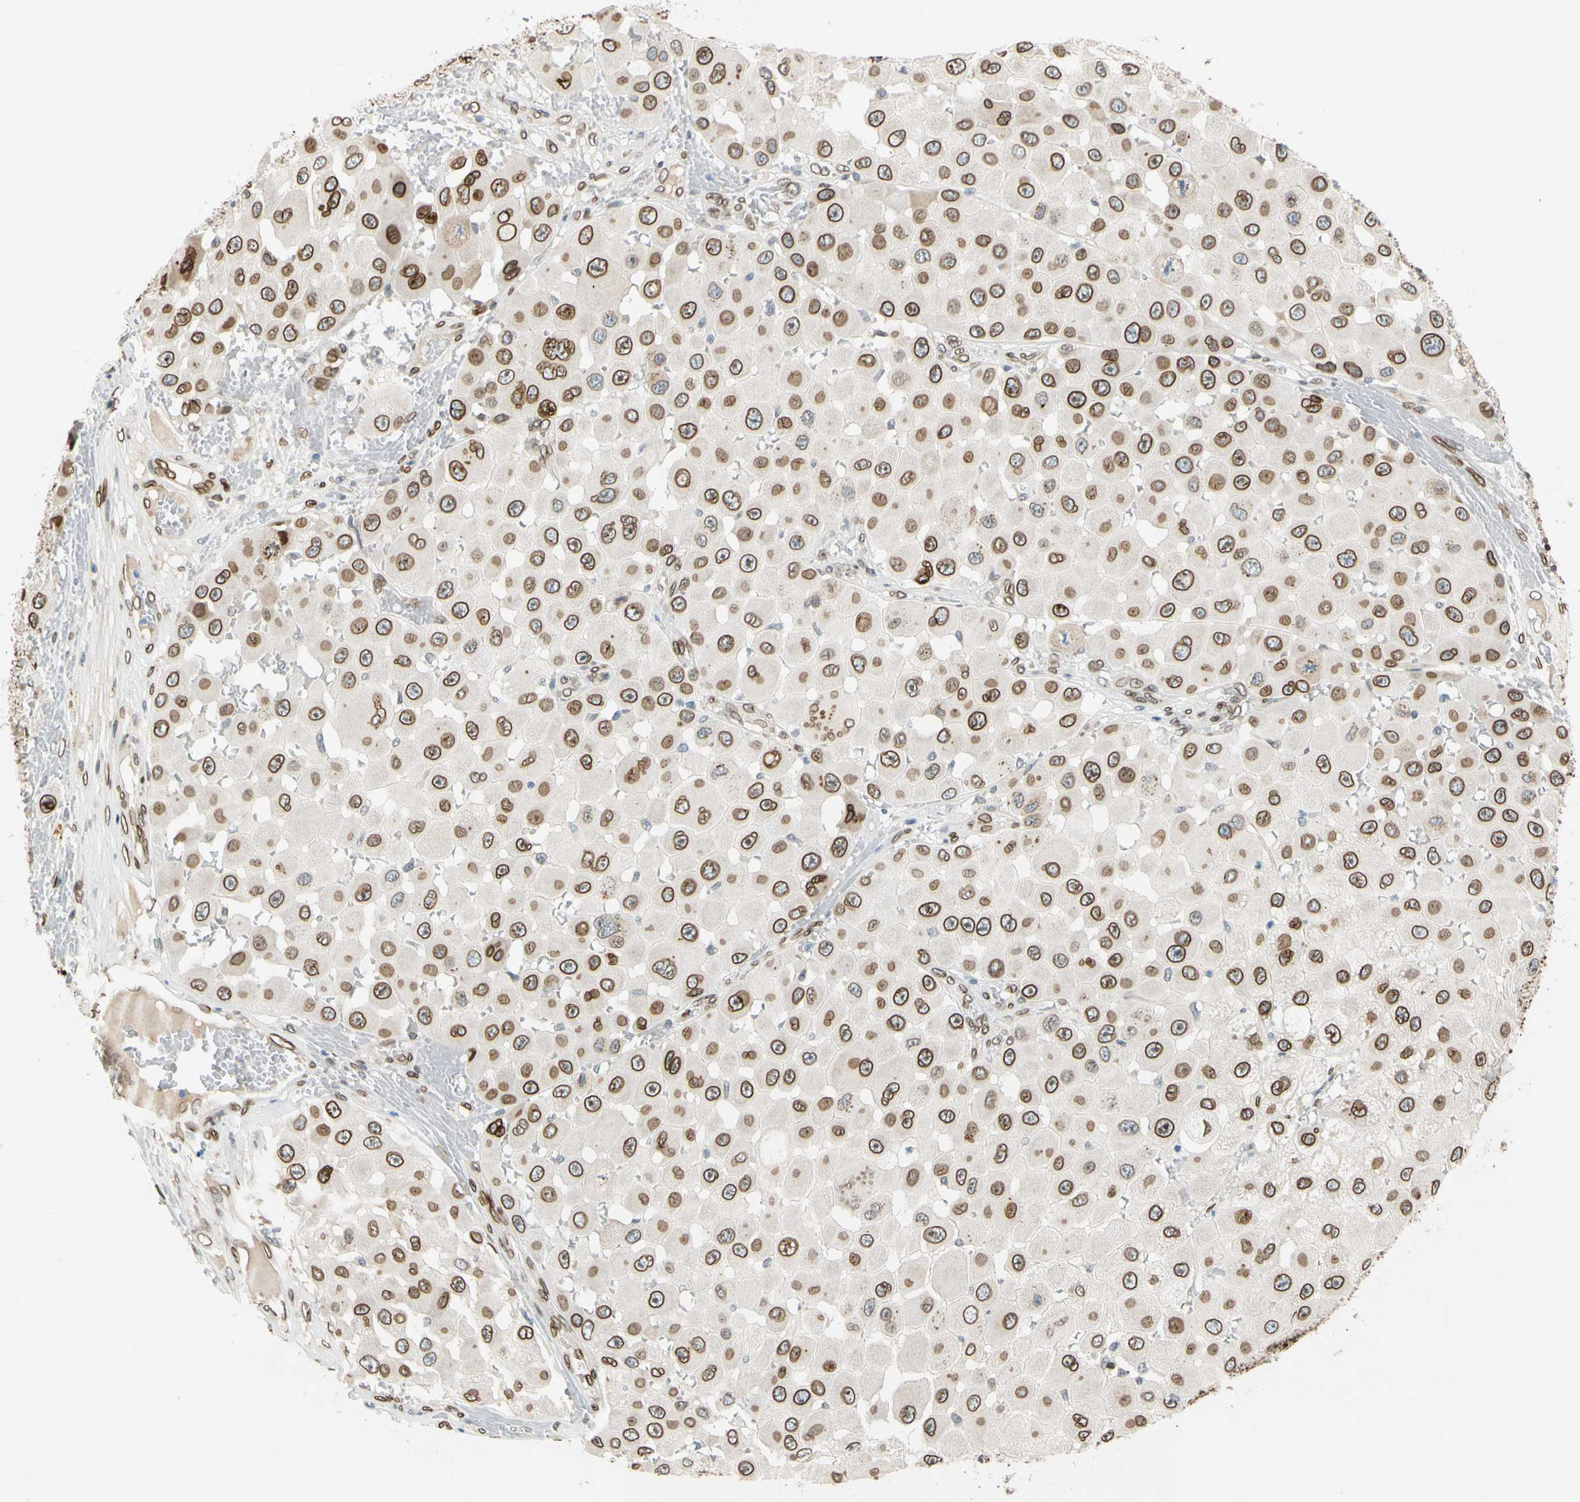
{"staining": {"intensity": "strong", "quantity": ">75%", "location": "cytoplasmic/membranous,nuclear"}, "tissue": "melanoma", "cell_type": "Tumor cells", "image_type": "cancer", "snomed": [{"axis": "morphology", "description": "Malignant melanoma, NOS"}, {"axis": "topography", "description": "Skin"}], "caption": "The immunohistochemical stain highlights strong cytoplasmic/membranous and nuclear staining in tumor cells of melanoma tissue. Using DAB (3,3'-diaminobenzidine) (brown) and hematoxylin (blue) stains, captured at high magnification using brightfield microscopy.", "gene": "SUN1", "patient": {"sex": "female", "age": 81}}